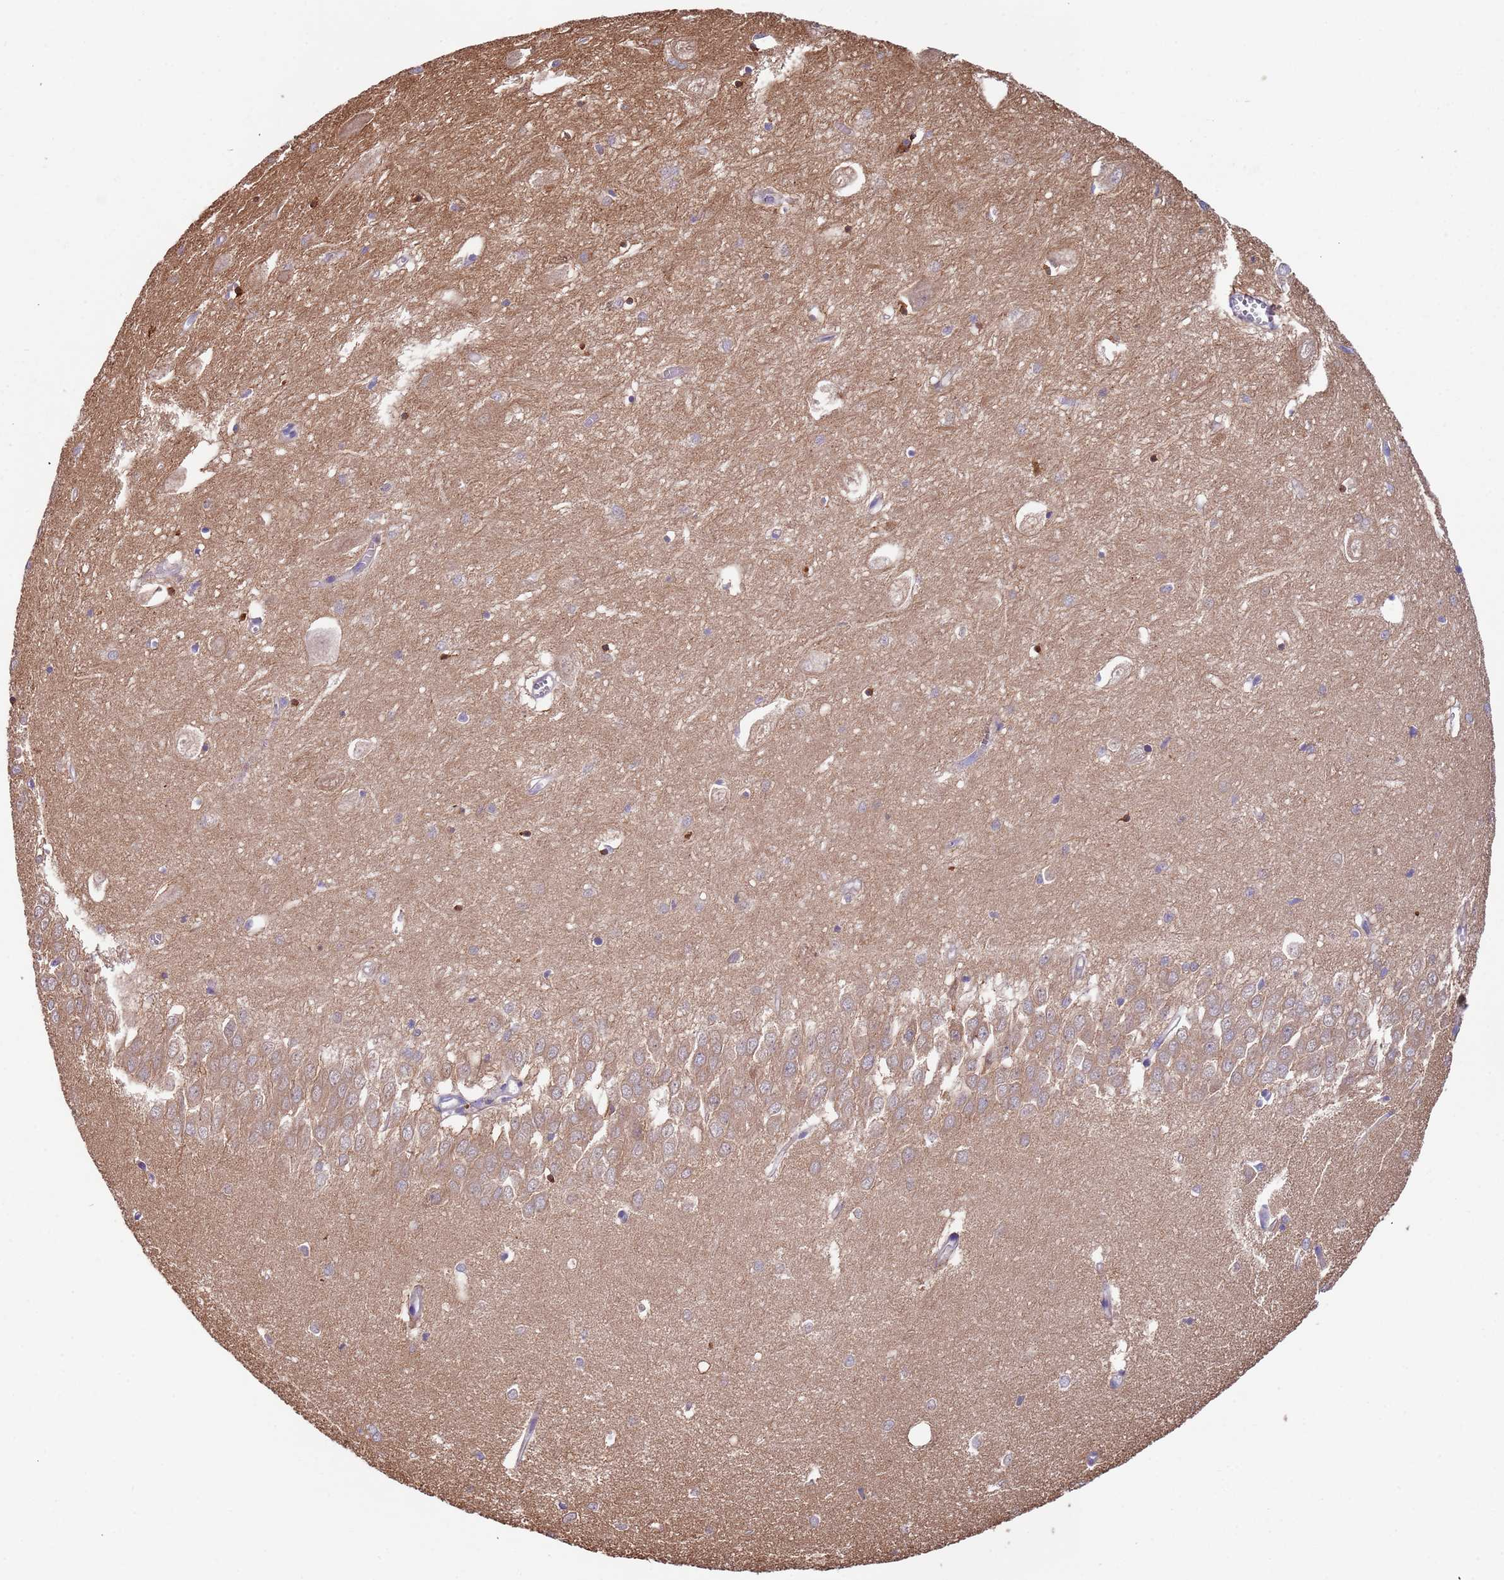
{"staining": {"intensity": "negative", "quantity": "none", "location": "none"}, "tissue": "hippocampus", "cell_type": "Glial cells", "image_type": "normal", "snomed": [{"axis": "morphology", "description": "Normal tissue, NOS"}, {"axis": "topography", "description": "Hippocampus"}], "caption": "A high-resolution photomicrograph shows immunohistochemistry (IHC) staining of benign hippocampus, which reveals no significant expression in glial cells.", "gene": "LAMB4", "patient": {"sex": "female", "age": 64}}